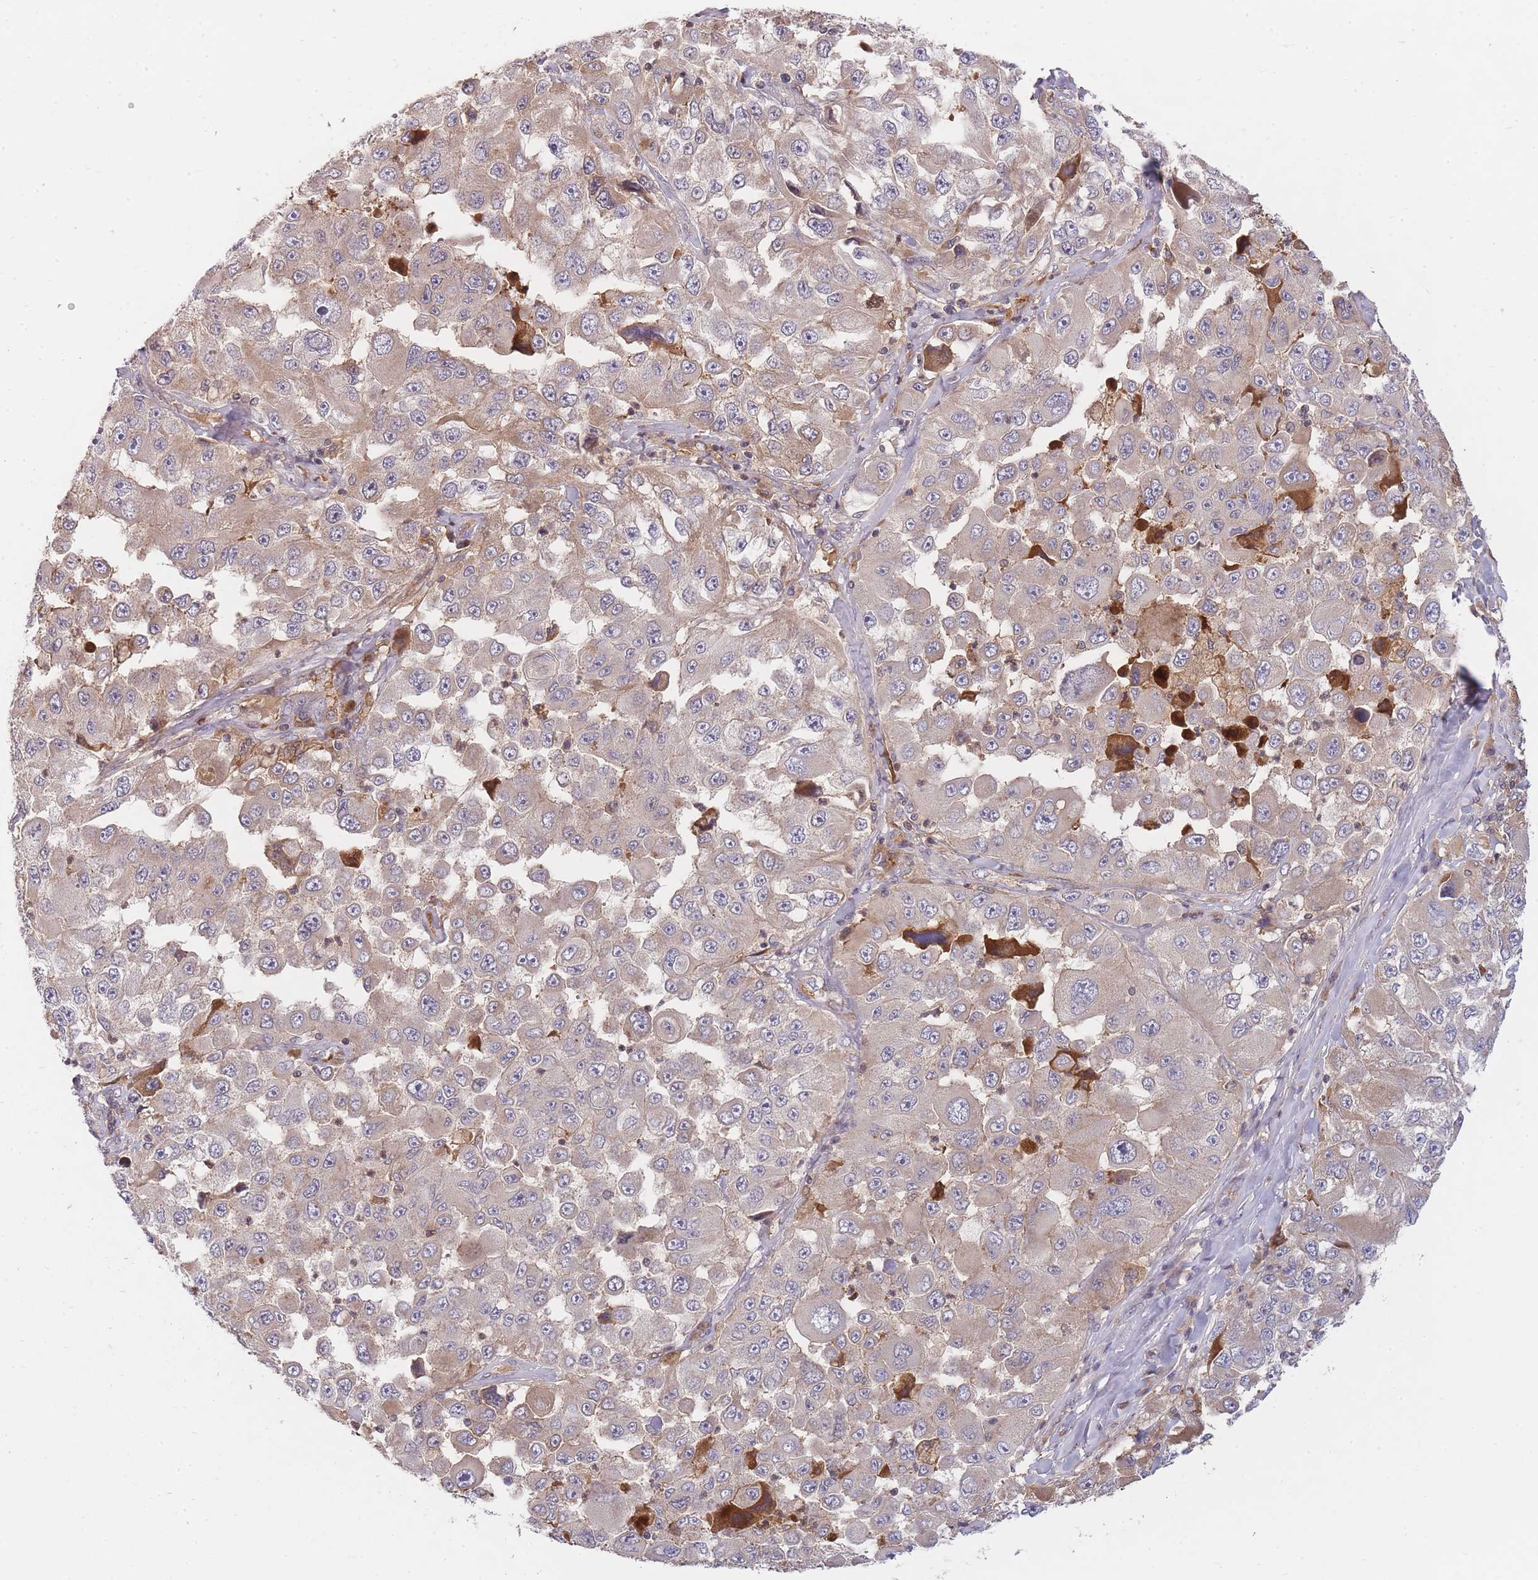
{"staining": {"intensity": "weak", "quantity": "<25%", "location": "cytoplasmic/membranous"}, "tissue": "melanoma", "cell_type": "Tumor cells", "image_type": "cancer", "snomed": [{"axis": "morphology", "description": "Malignant melanoma, Metastatic site"}, {"axis": "topography", "description": "Lymph node"}], "caption": "This micrograph is of malignant melanoma (metastatic site) stained with immunohistochemistry to label a protein in brown with the nuclei are counter-stained blue. There is no positivity in tumor cells. (DAB immunohistochemistry (IHC), high magnification).", "gene": "RALGDS", "patient": {"sex": "male", "age": 62}}